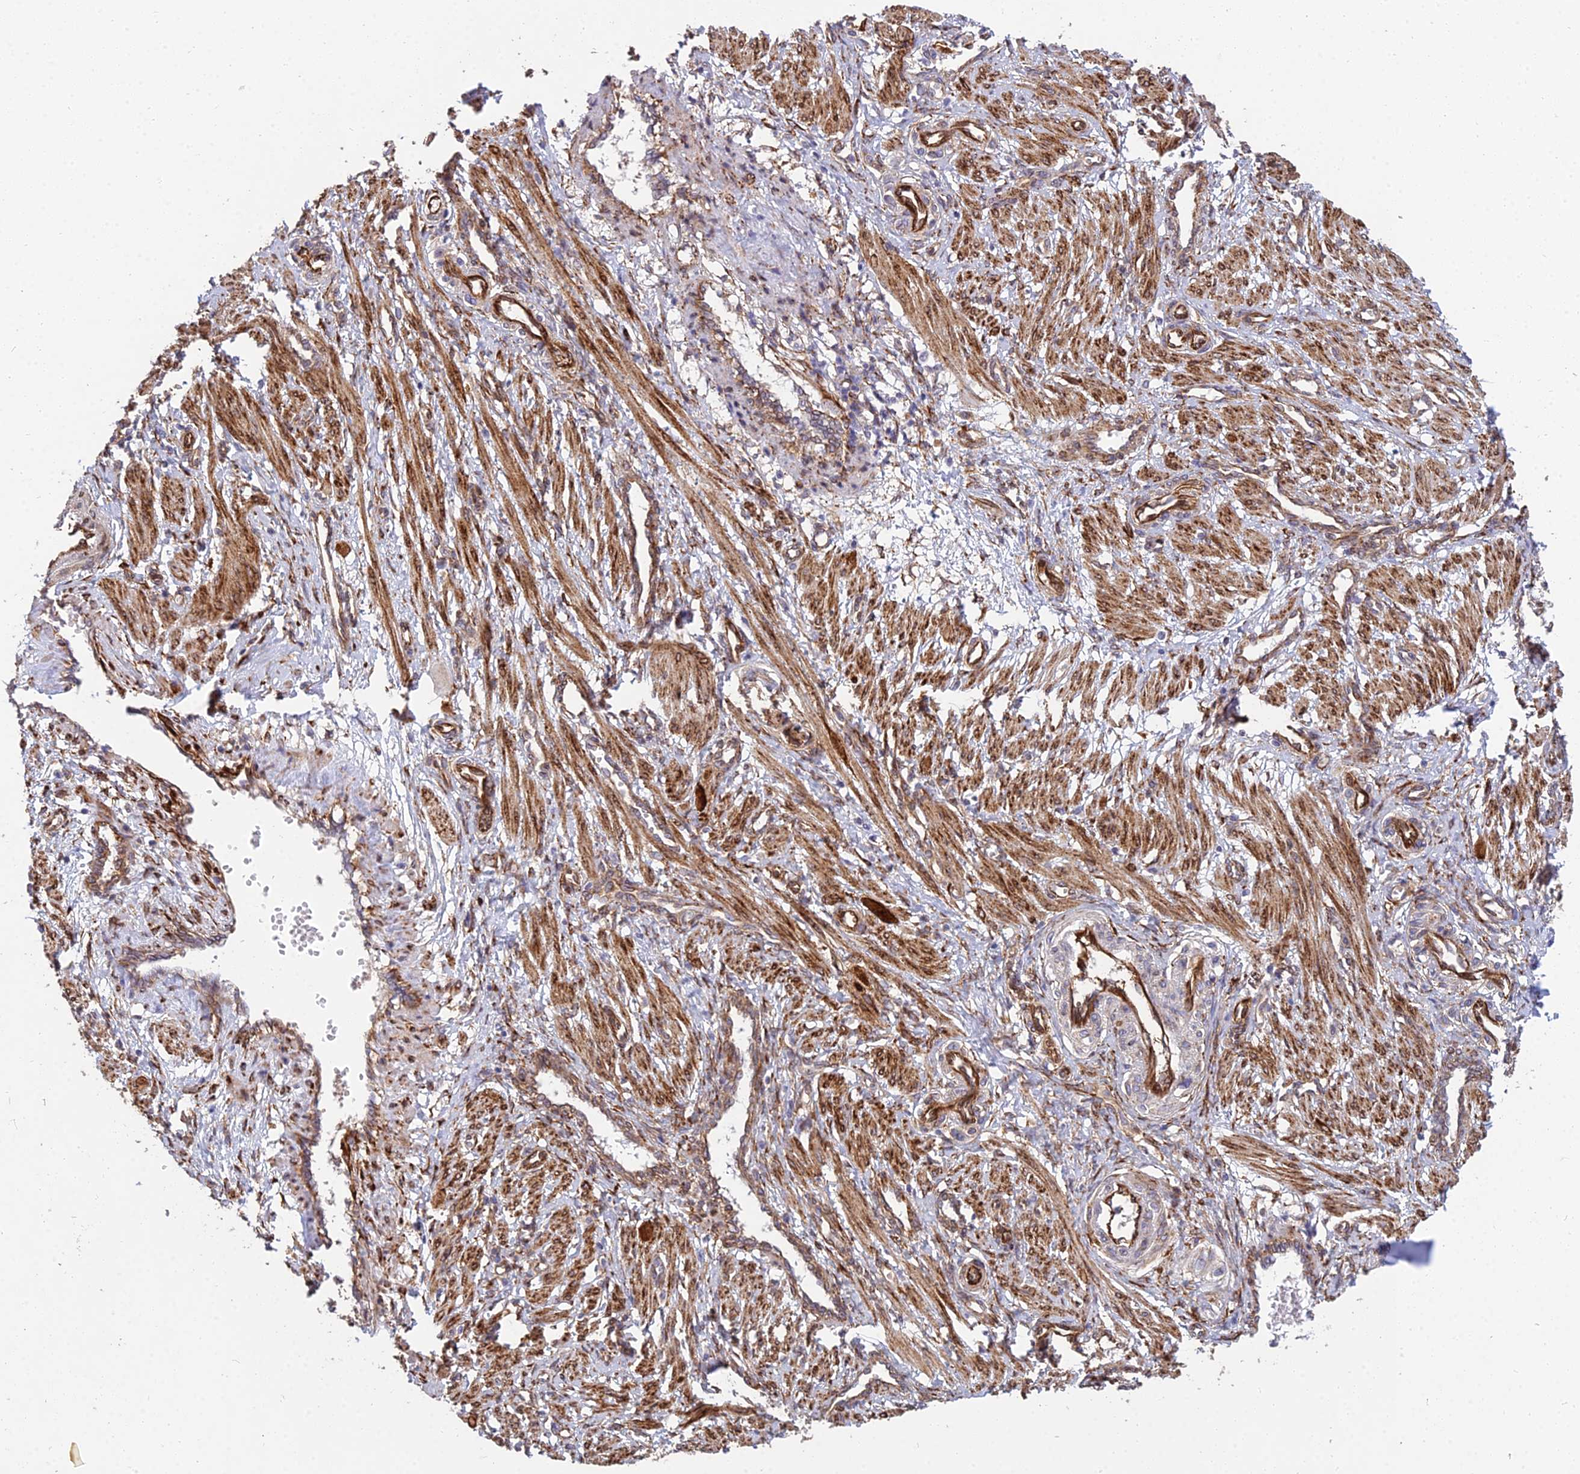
{"staining": {"intensity": "strong", "quantity": ">75%", "location": "cytoplasmic/membranous"}, "tissue": "smooth muscle", "cell_type": "Smooth muscle cells", "image_type": "normal", "snomed": [{"axis": "morphology", "description": "Normal tissue, NOS"}, {"axis": "topography", "description": "Endometrium"}], "caption": "Smooth muscle cells demonstrate high levels of strong cytoplasmic/membranous positivity in approximately >75% of cells in normal smooth muscle.", "gene": "NDUFAF7", "patient": {"sex": "female", "age": 33}}